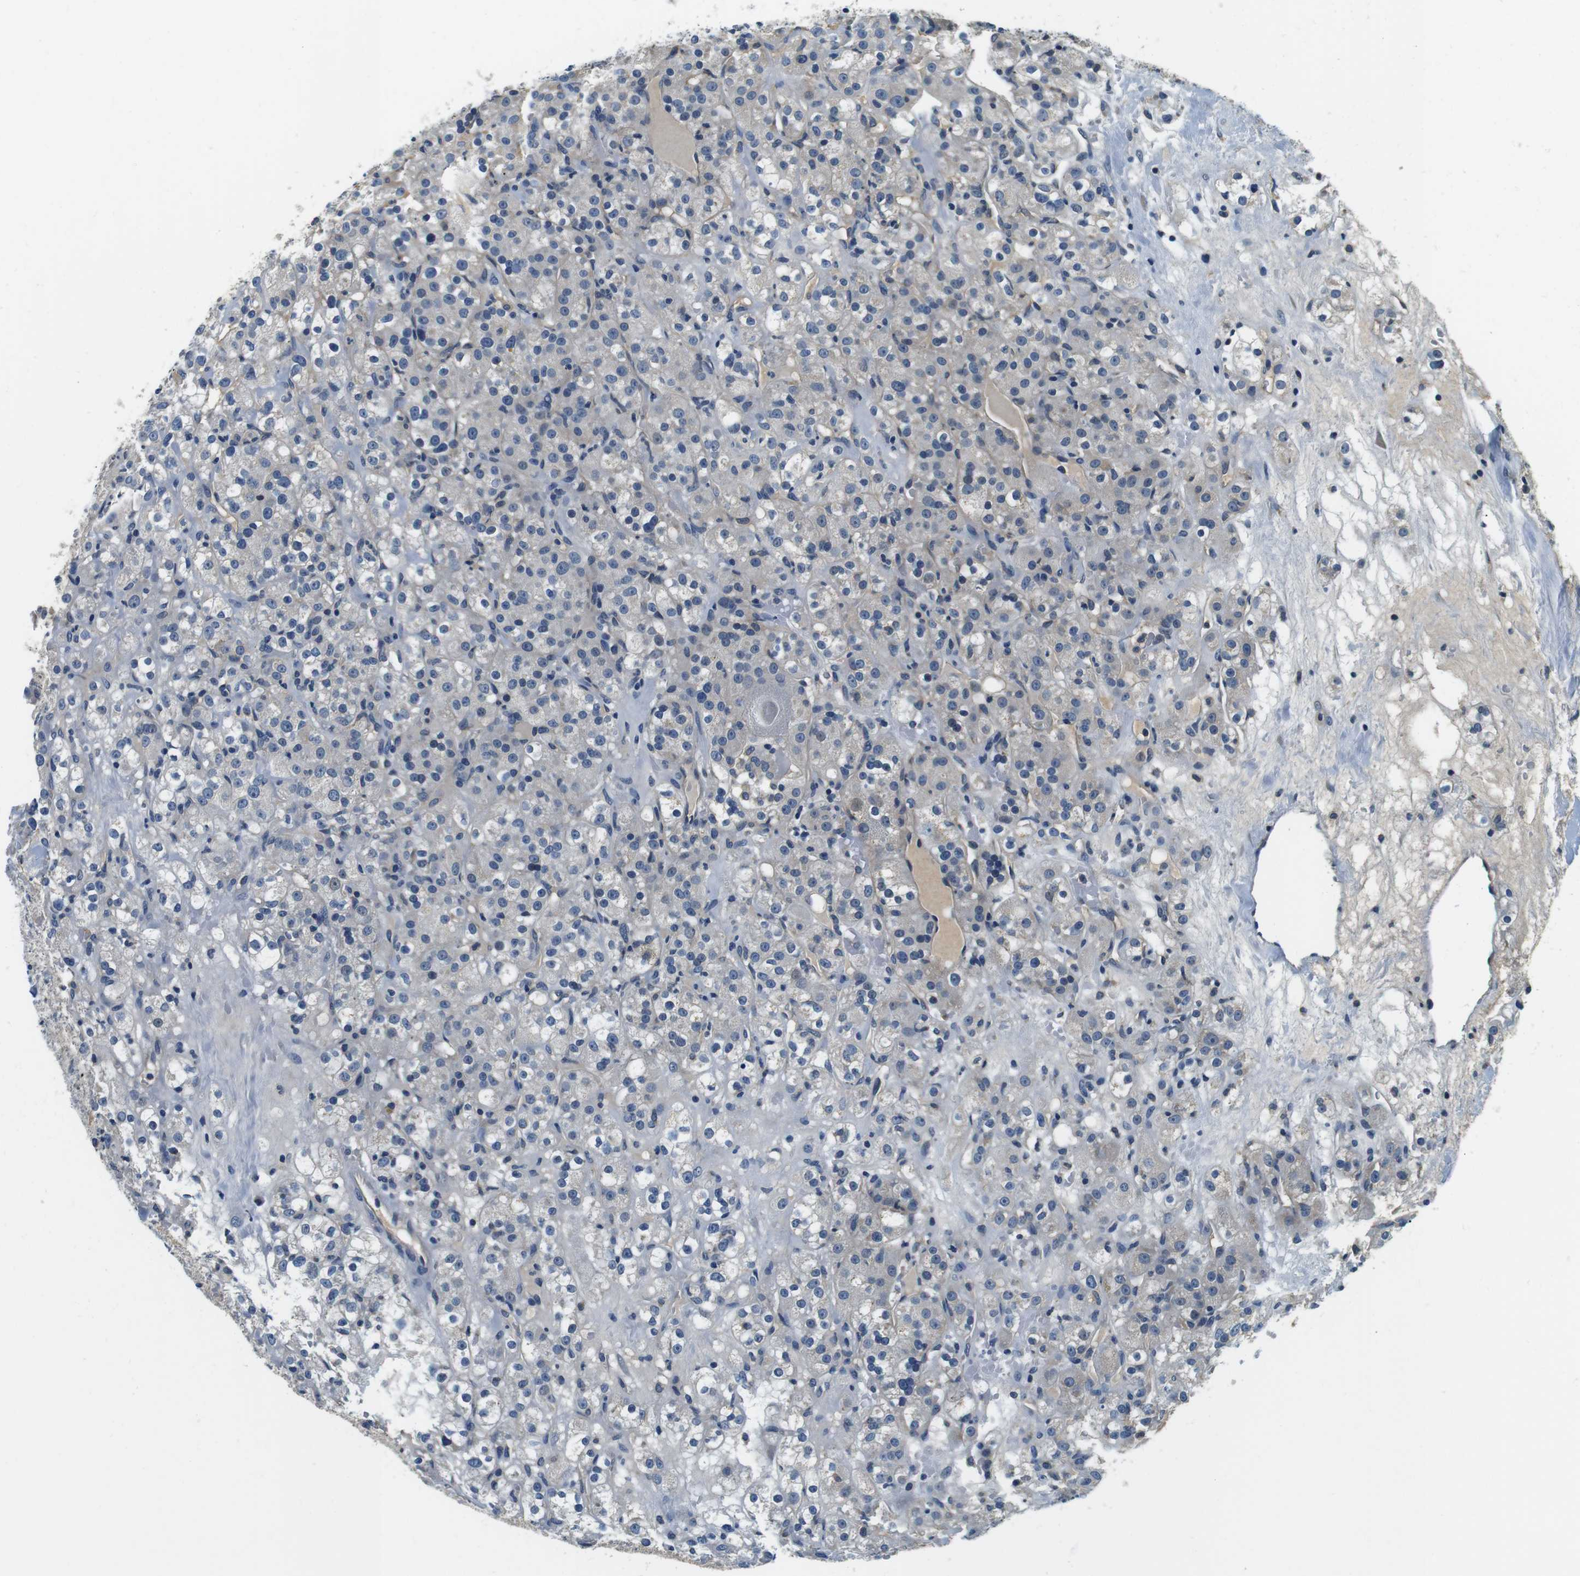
{"staining": {"intensity": "negative", "quantity": "none", "location": "none"}, "tissue": "renal cancer", "cell_type": "Tumor cells", "image_type": "cancer", "snomed": [{"axis": "morphology", "description": "Normal tissue, NOS"}, {"axis": "morphology", "description": "Adenocarcinoma, NOS"}, {"axis": "topography", "description": "Kidney"}], "caption": "High magnification brightfield microscopy of renal cancer (adenocarcinoma) stained with DAB (3,3'-diaminobenzidine) (brown) and counterstained with hematoxylin (blue): tumor cells show no significant expression.", "gene": "DTNA", "patient": {"sex": "male", "age": 61}}